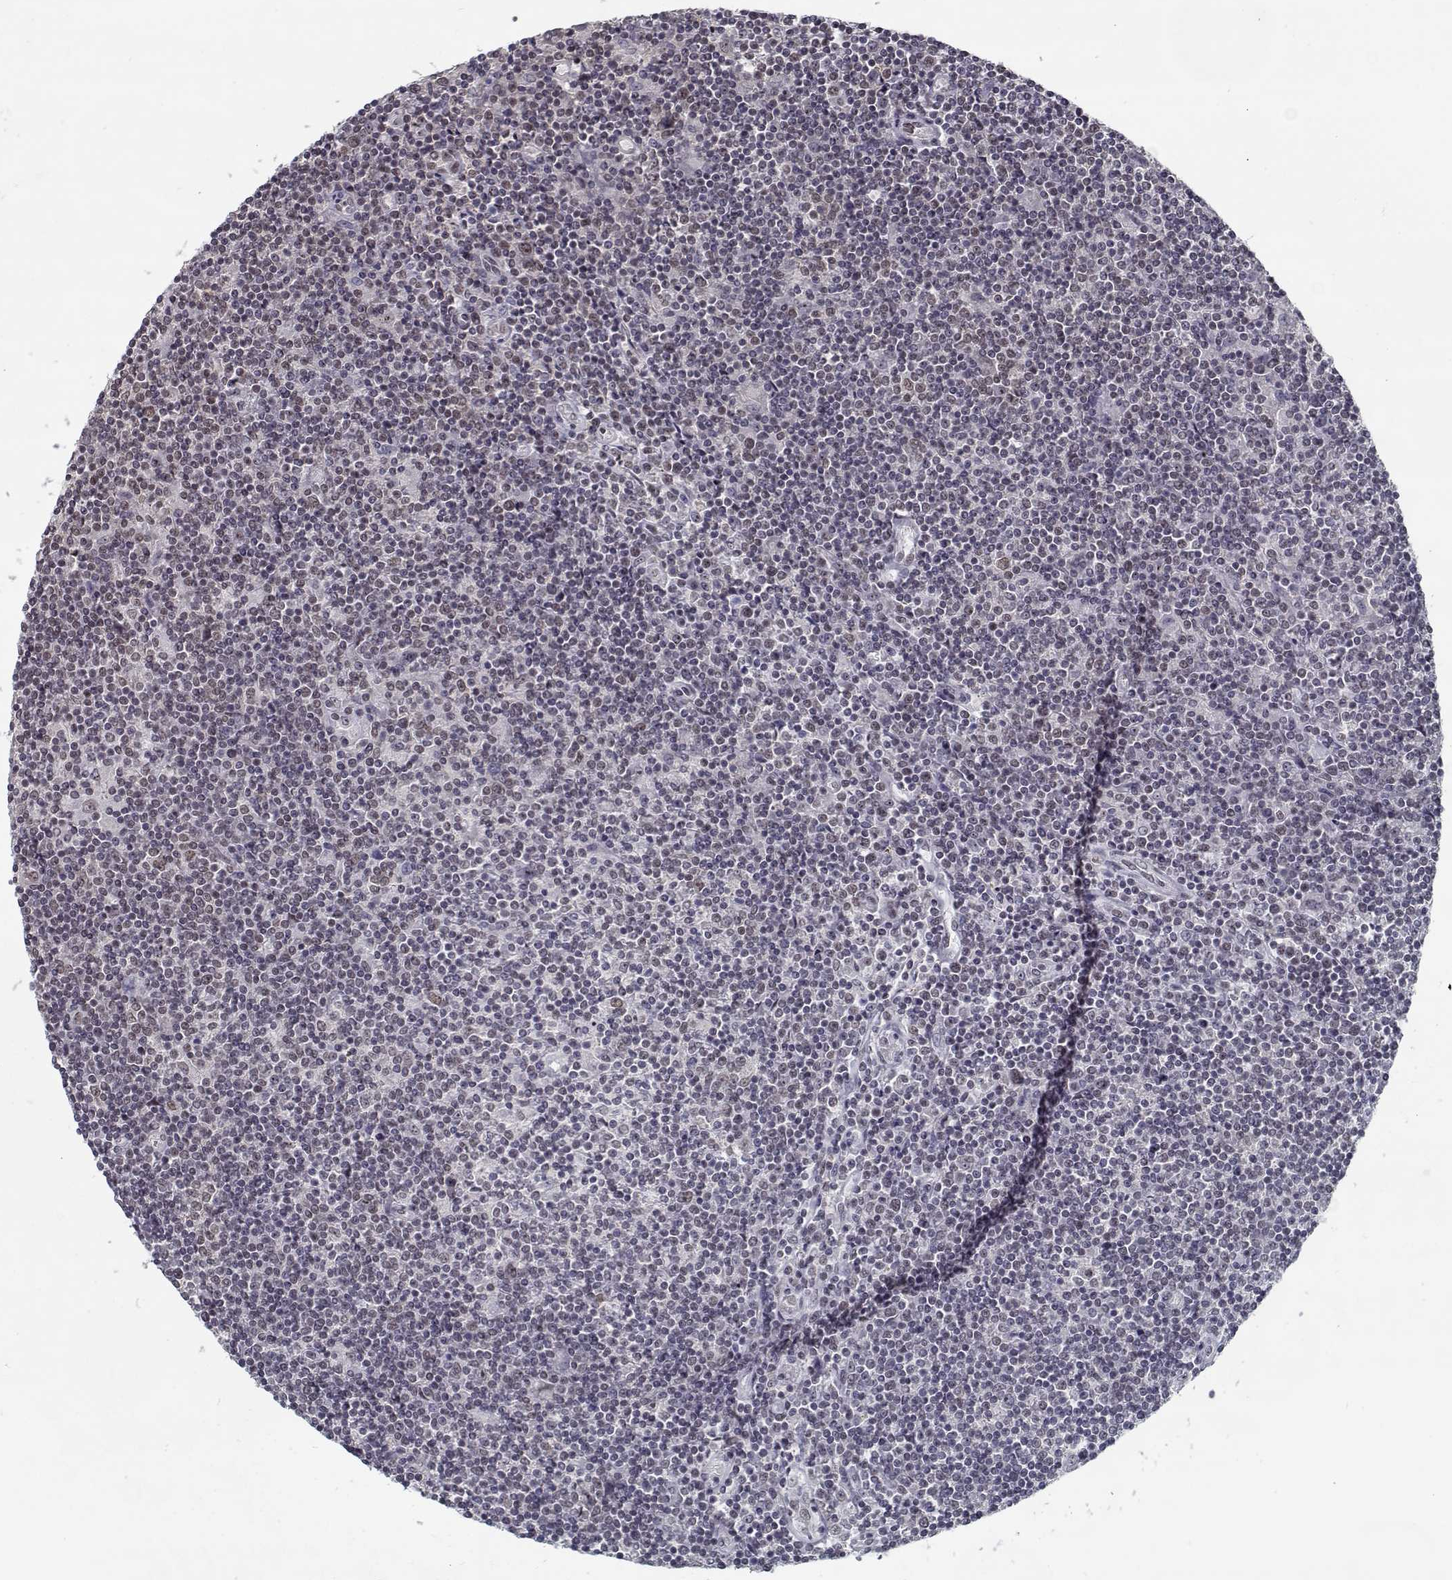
{"staining": {"intensity": "negative", "quantity": "none", "location": "none"}, "tissue": "lymphoma", "cell_type": "Tumor cells", "image_type": "cancer", "snomed": [{"axis": "morphology", "description": "Hodgkin's disease, NOS"}, {"axis": "topography", "description": "Lymph node"}], "caption": "The histopathology image reveals no significant staining in tumor cells of lymphoma. (DAB (3,3'-diaminobenzidine) immunohistochemistry visualized using brightfield microscopy, high magnification).", "gene": "TESPA1", "patient": {"sex": "male", "age": 40}}